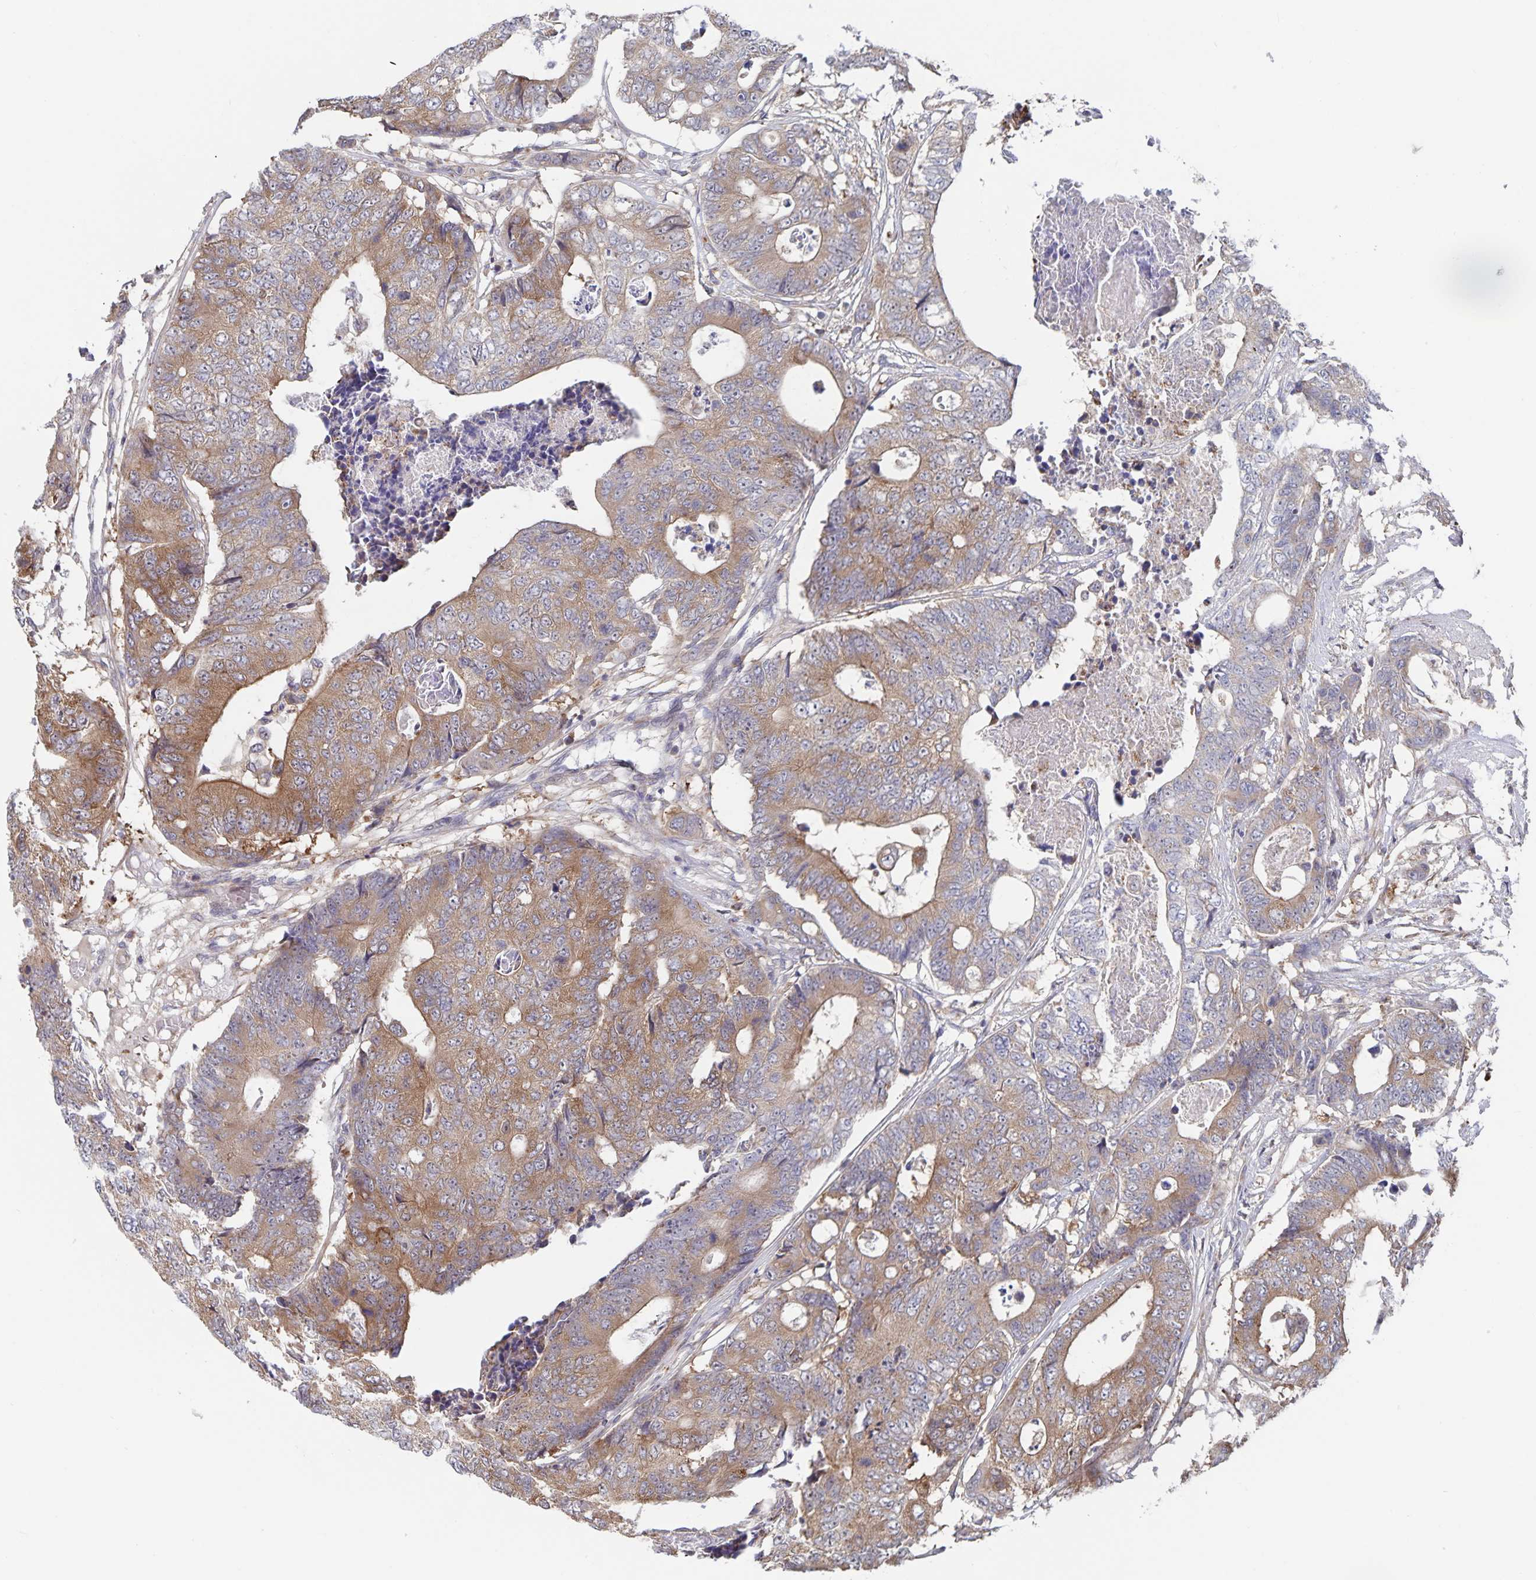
{"staining": {"intensity": "moderate", "quantity": ">75%", "location": "cytoplasmic/membranous"}, "tissue": "colorectal cancer", "cell_type": "Tumor cells", "image_type": "cancer", "snomed": [{"axis": "morphology", "description": "Adenocarcinoma, NOS"}, {"axis": "topography", "description": "Colon"}], "caption": "IHC micrograph of colorectal adenocarcinoma stained for a protein (brown), which shows medium levels of moderate cytoplasmic/membranous positivity in approximately >75% of tumor cells.", "gene": "ACACA", "patient": {"sex": "female", "age": 48}}